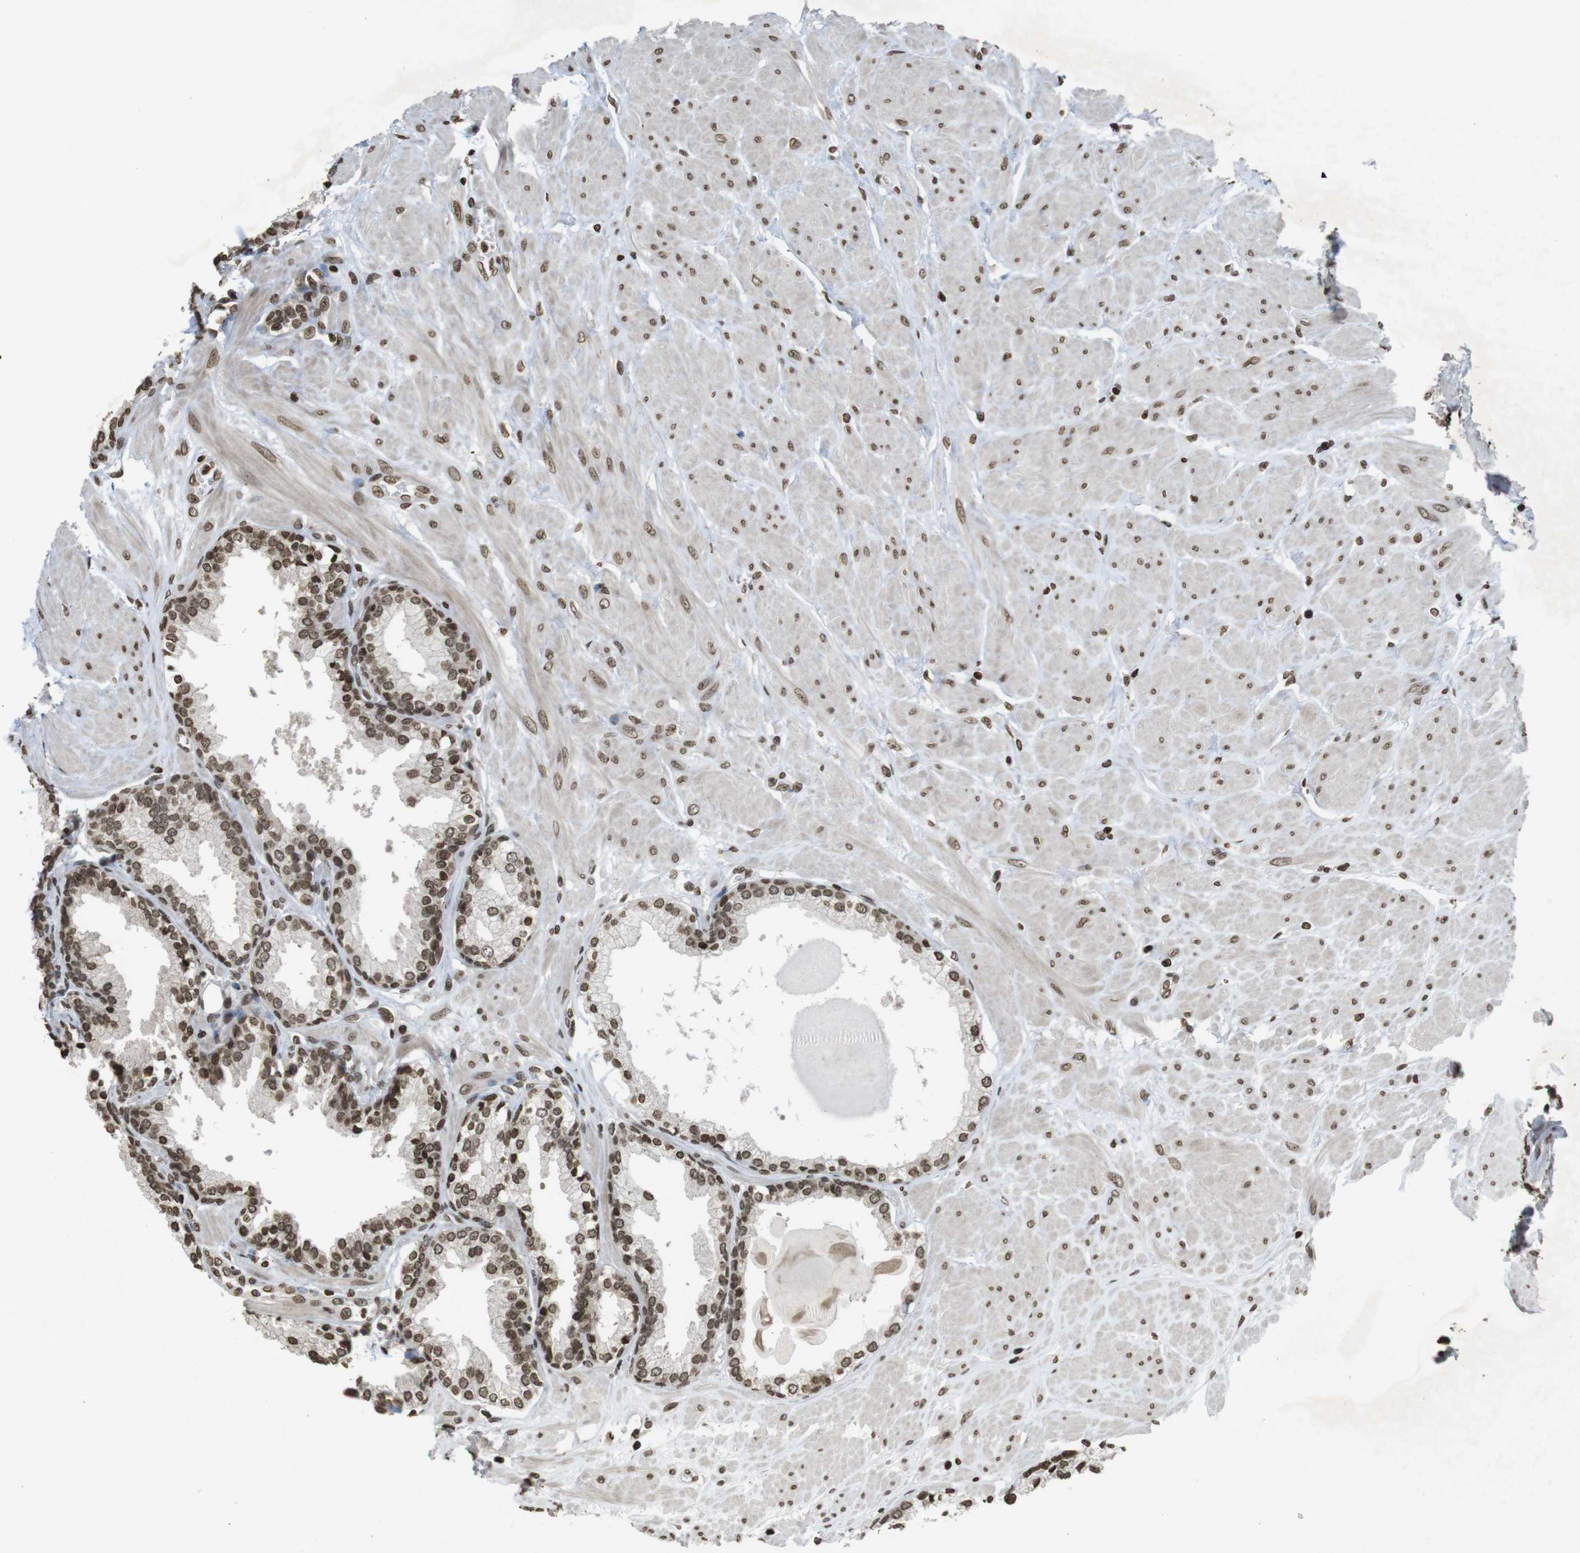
{"staining": {"intensity": "moderate", "quantity": ">75%", "location": "nuclear"}, "tissue": "prostate", "cell_type": "Glandular cells", "image_type": "normal", "snomed": [{"axis": "morphology", "description": "Normal tissue, NOS"}, {"axis": "topography", "description": "Prostate"}], "caption": "Moderate nuclear expression for a protein is appreciated in approximately >75% of glandular cells of unremarkable prostate using IHC.", "gene": "FOXA3", "patient": {"sex": "male", "age": 51}}